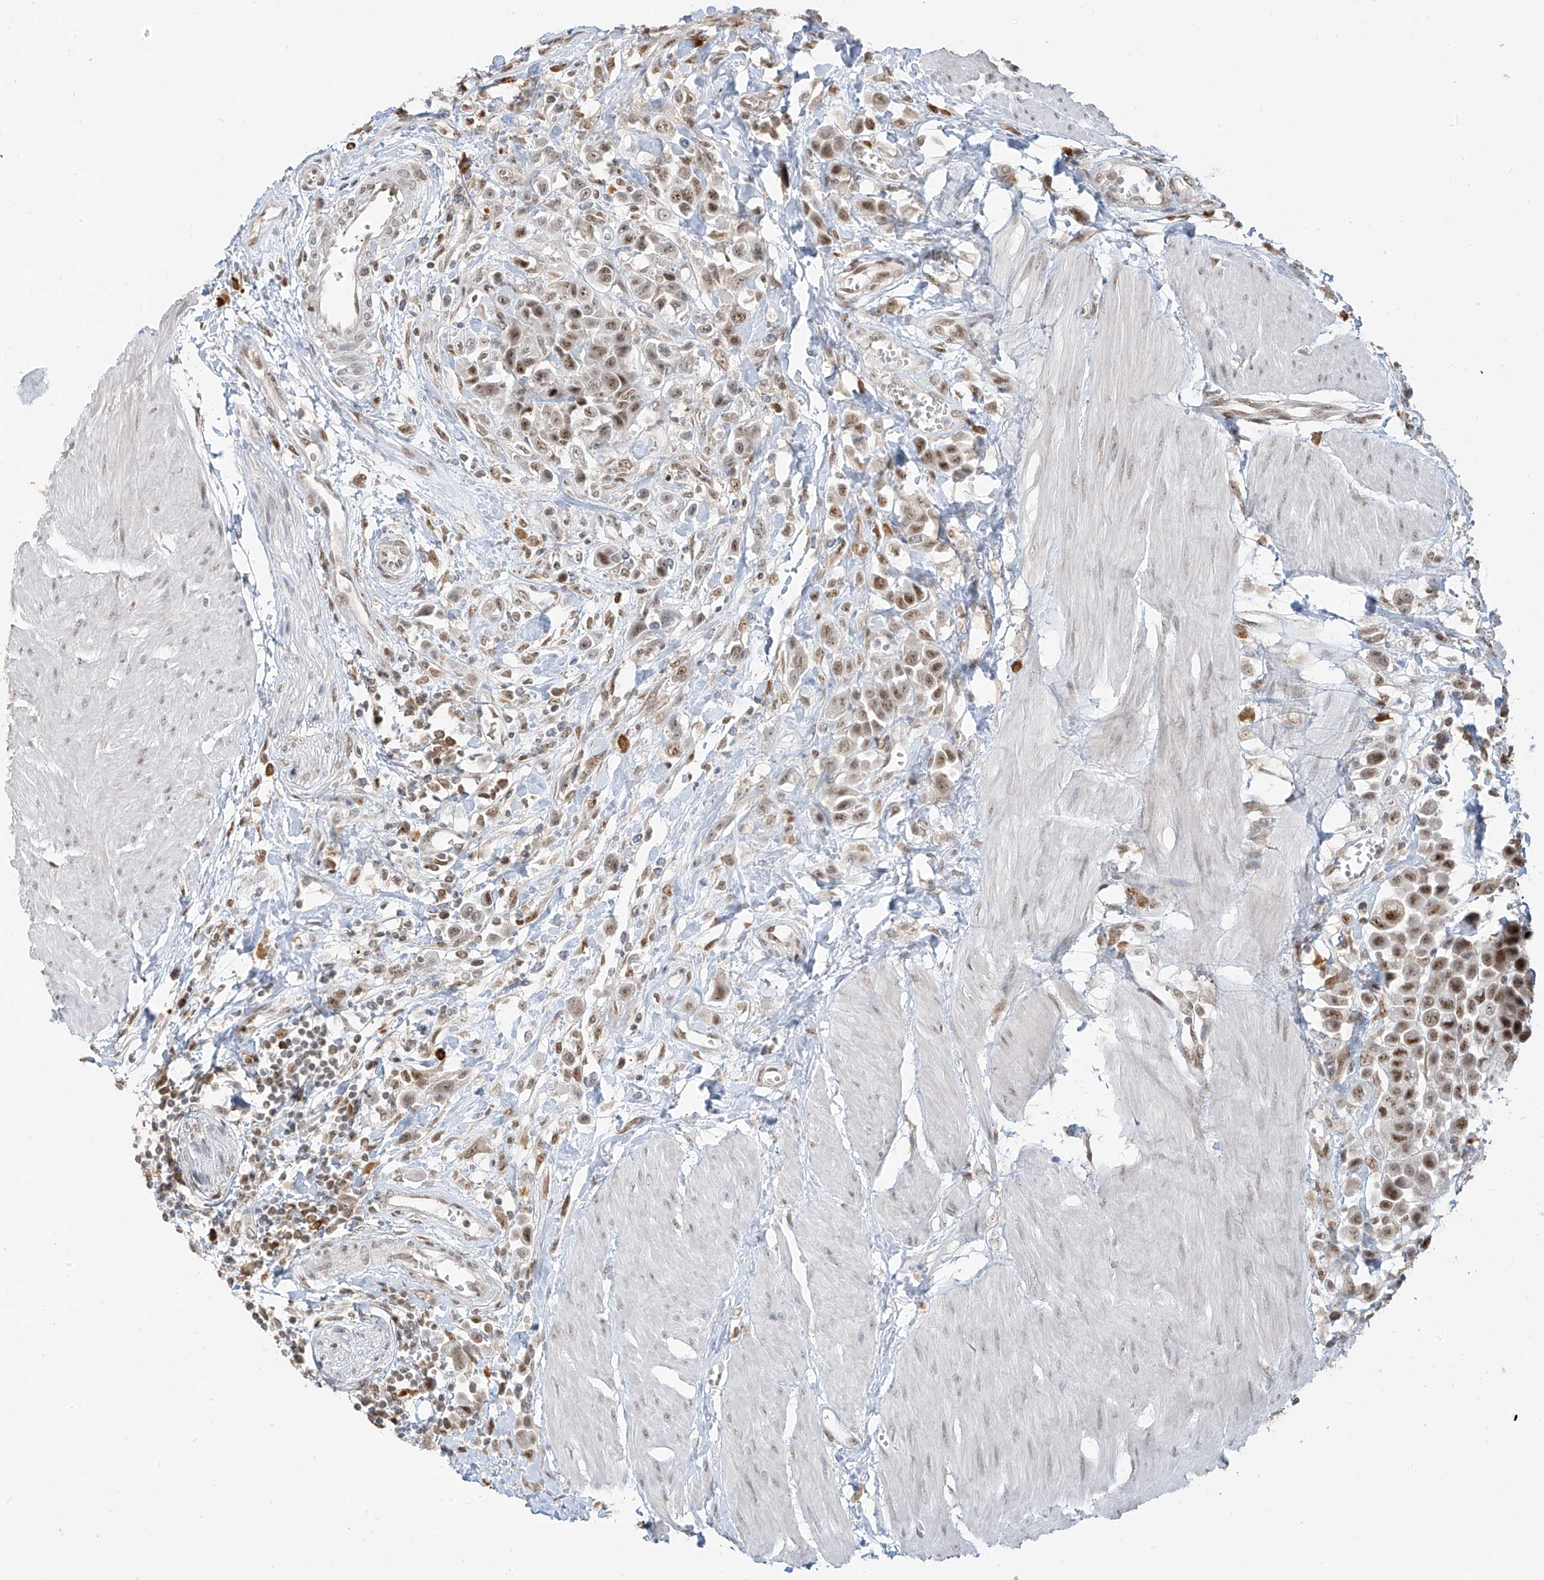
{"staining": {"intensity": "moderate", "quantity": ">75%", "location": "nuclear"}, "tissue": "urothelial cancer", "cell_type": "Tumor cells", "image_type": "cancer", "snomed": [{"axis": "morphology", "description": "Urothelial carcinoma, High grade"}, {"axis": "topography", "description": "Urinary bladder"}], "caption": "High-magnification brightfield microscopy of urothelial carcinoma (high-grade) stained with DAB (3,3'-diaminobenzidine) (brown) and counterstained with hematoxylin (blue). tumor cells exhibit moderate nuclear expression is present in approximately>75% of cells.", "gene": "ZMYM2", "patient": {"sex": "male", "age": 50}}